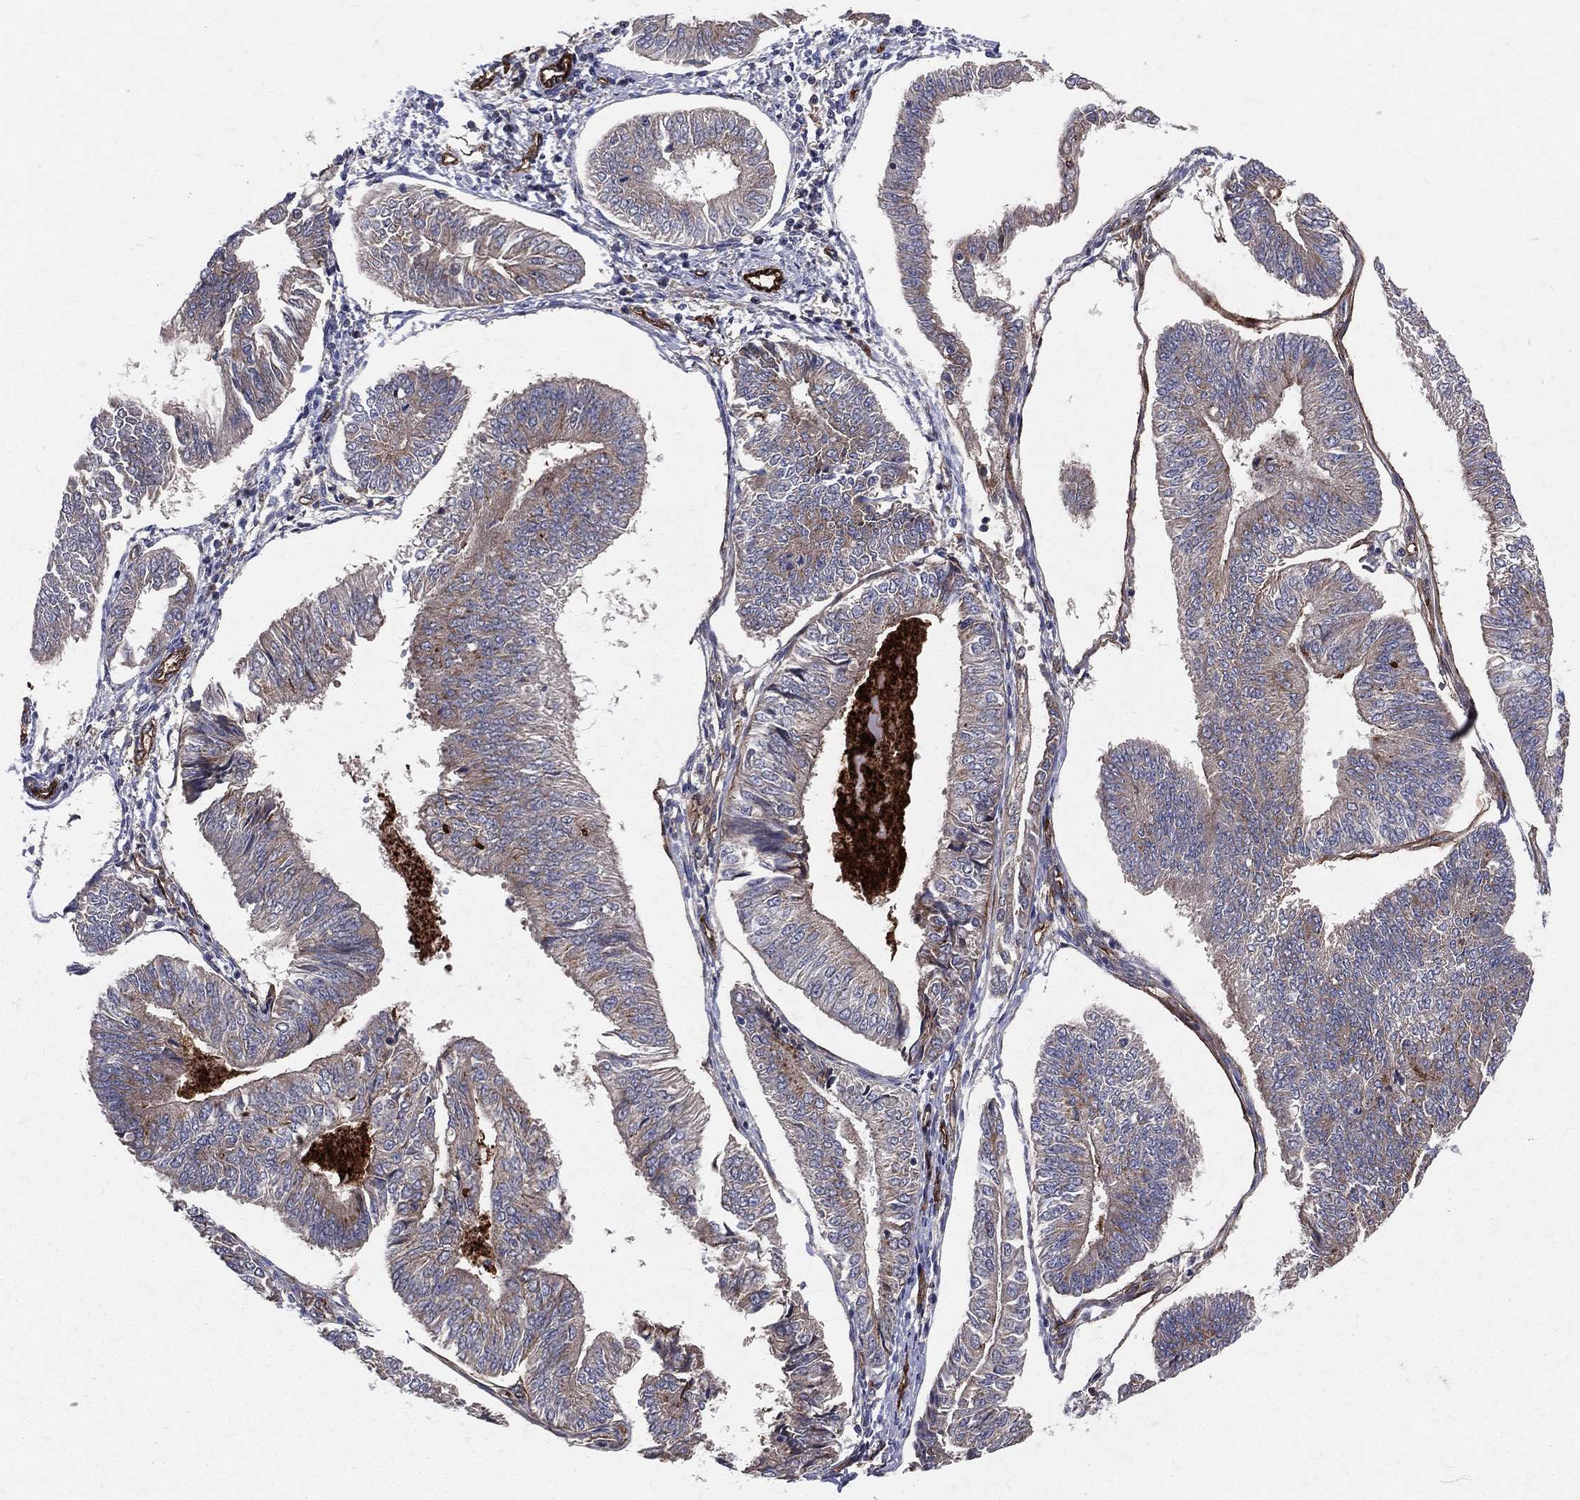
{"staining": {"intensity": "weak", "quantity": "<25%", "location": "cytoplasmic/membranous"}, "tissue": "endometrial cancer", "cell_type": "Tumor cells", "image_type": "cancer", "snomed": [{"axis": "morphology", "description": "Adenocarcinoma, NOS"}, {"axis": "topography", "description": "Endometrium"}], "caption": "Tumor cells are negative for protein expression in human endometrial cancer (adenocarcinoma). (DAB immunohistochemistry (IHC) visualized using brightfield microscopy, high magnification).", "gene": "ENTPD1", "patient": {"sex": "female", "age": 58}}